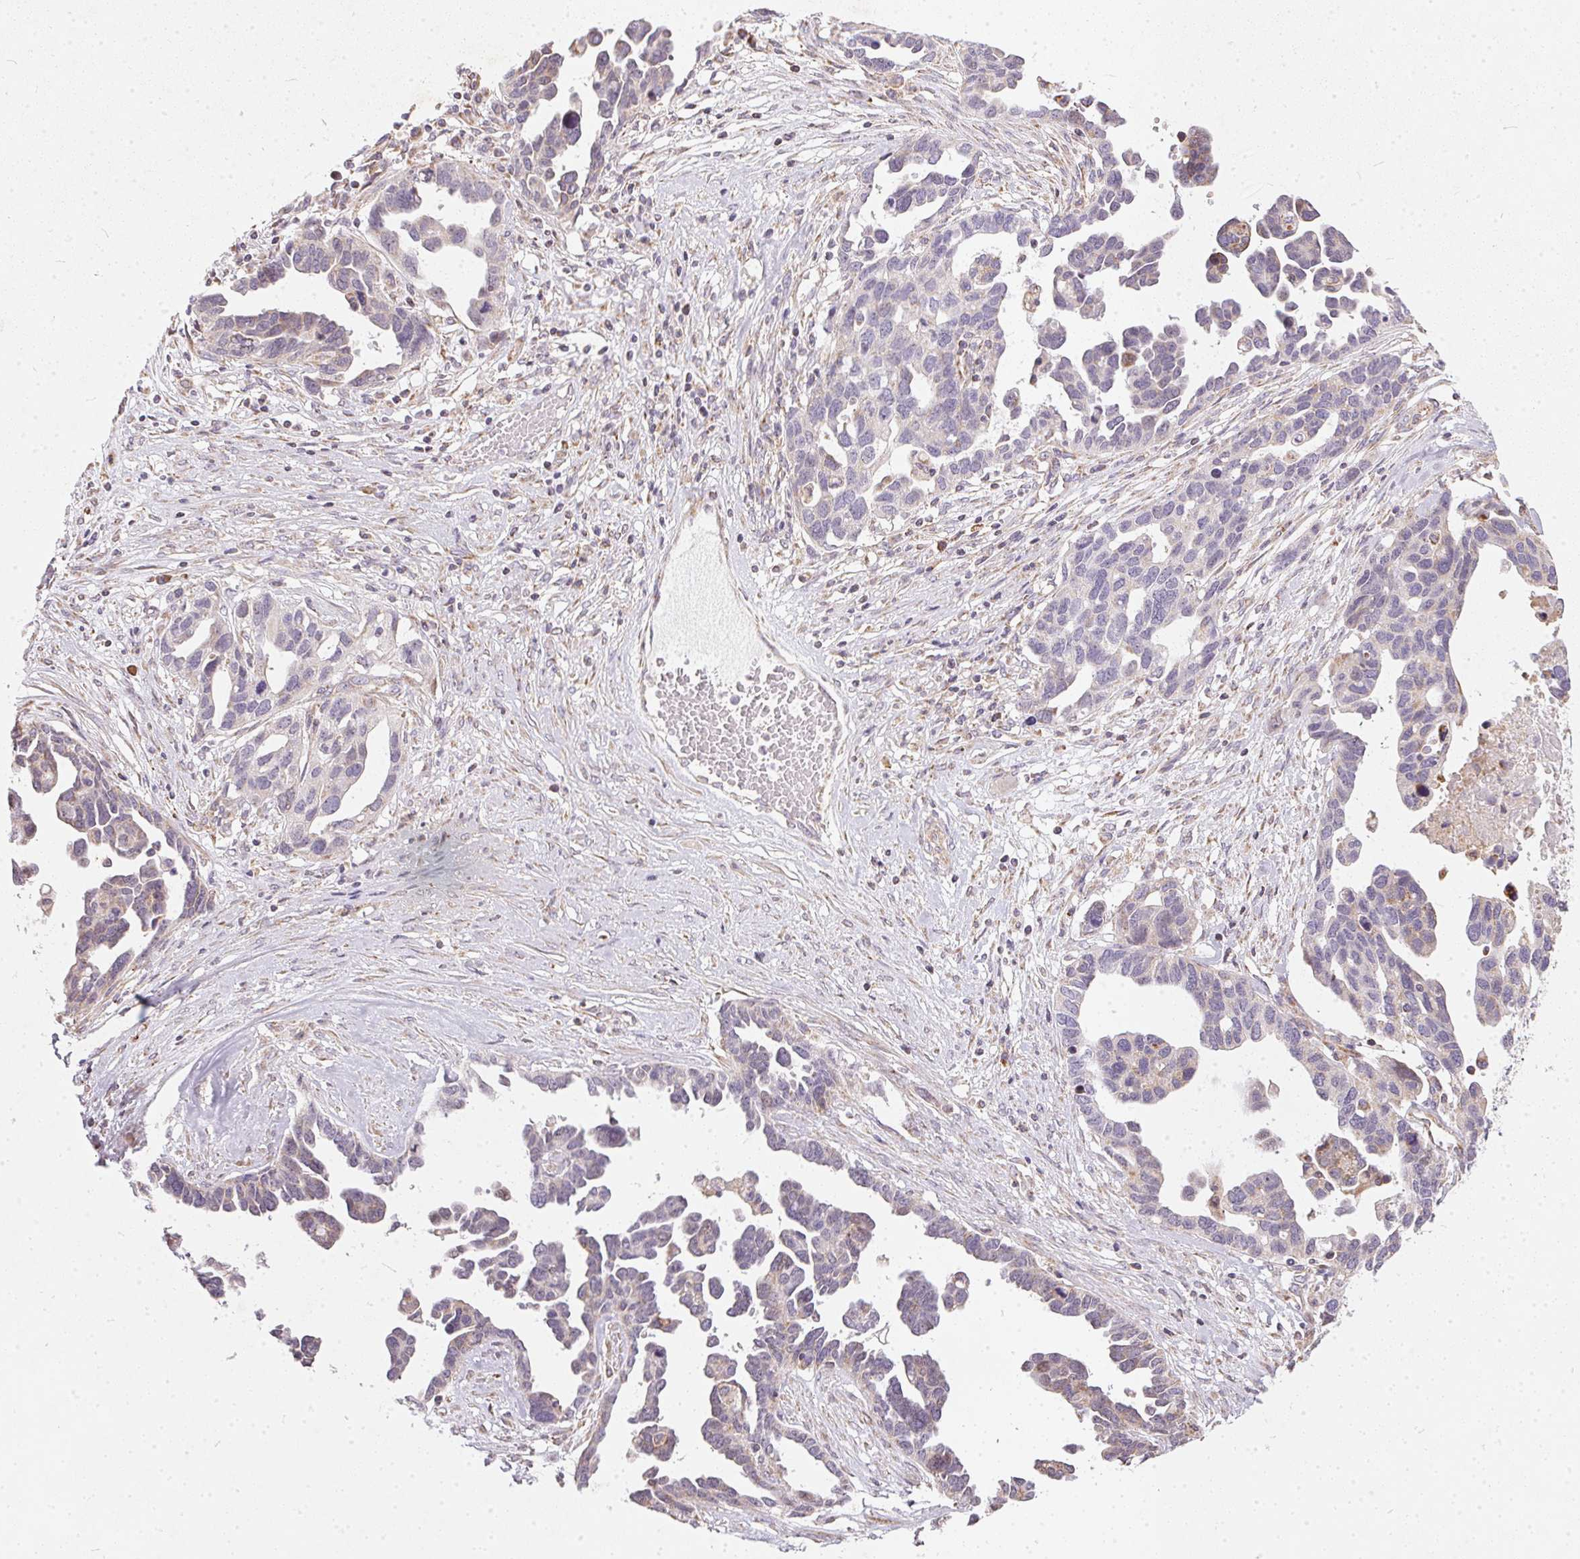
{"staining": {"intensity": "negative", "quantity": "none", "location": "none"}, "tissue": "ovarian cancer", "cell_type": "Tumor cells", "image_type": "cancer", "snomed": [{"axis": "morphology", "description": "Cystadenocarcinoma, serous, NOS"}, {"axis": "topography", "description": "Ovary"}], "caption": "Photomicrograph shows no protein positivity in tumor cells of ovarian serous cystadenocarcinoma tissue.", "gene": "VWA5B2", "patient": {"sex": "female", "age": 54}}